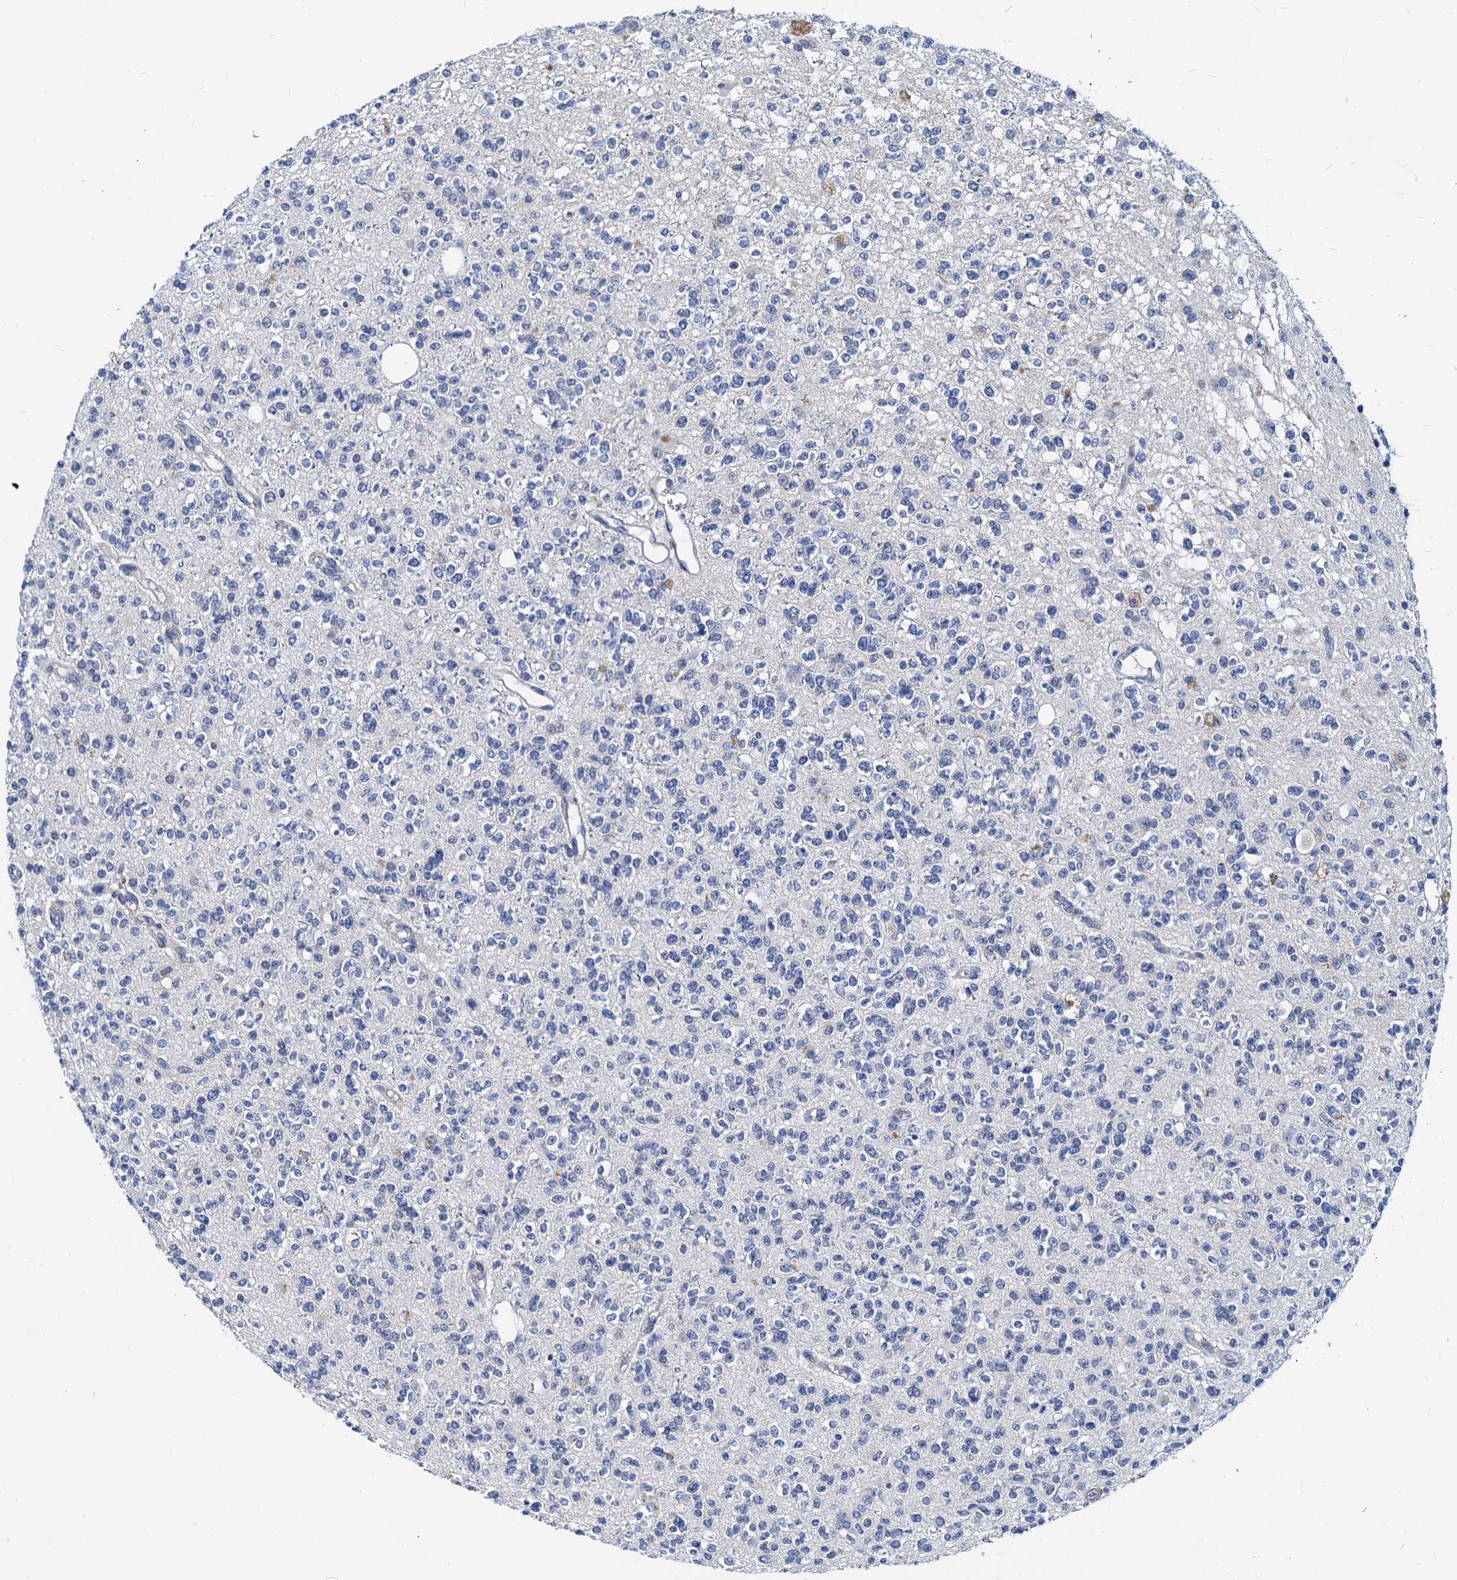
{"staining": {"intensity": "negative", "quantity": "none", "location": "none"}, "tissue": "glioma", "cell_type": "Tumor cells", "image_type": "cancer", "snomed": [{"axis": "morphology", "description": "Glioma, malignant, High grade"}, {"axis": "topography", "description": "Brain"}], "caption": "Photomicrograph shows no significant protein staining in tumor cells of glioma.", "gene": "HSF2", "patient": {"sex": "male", "age": 34}}